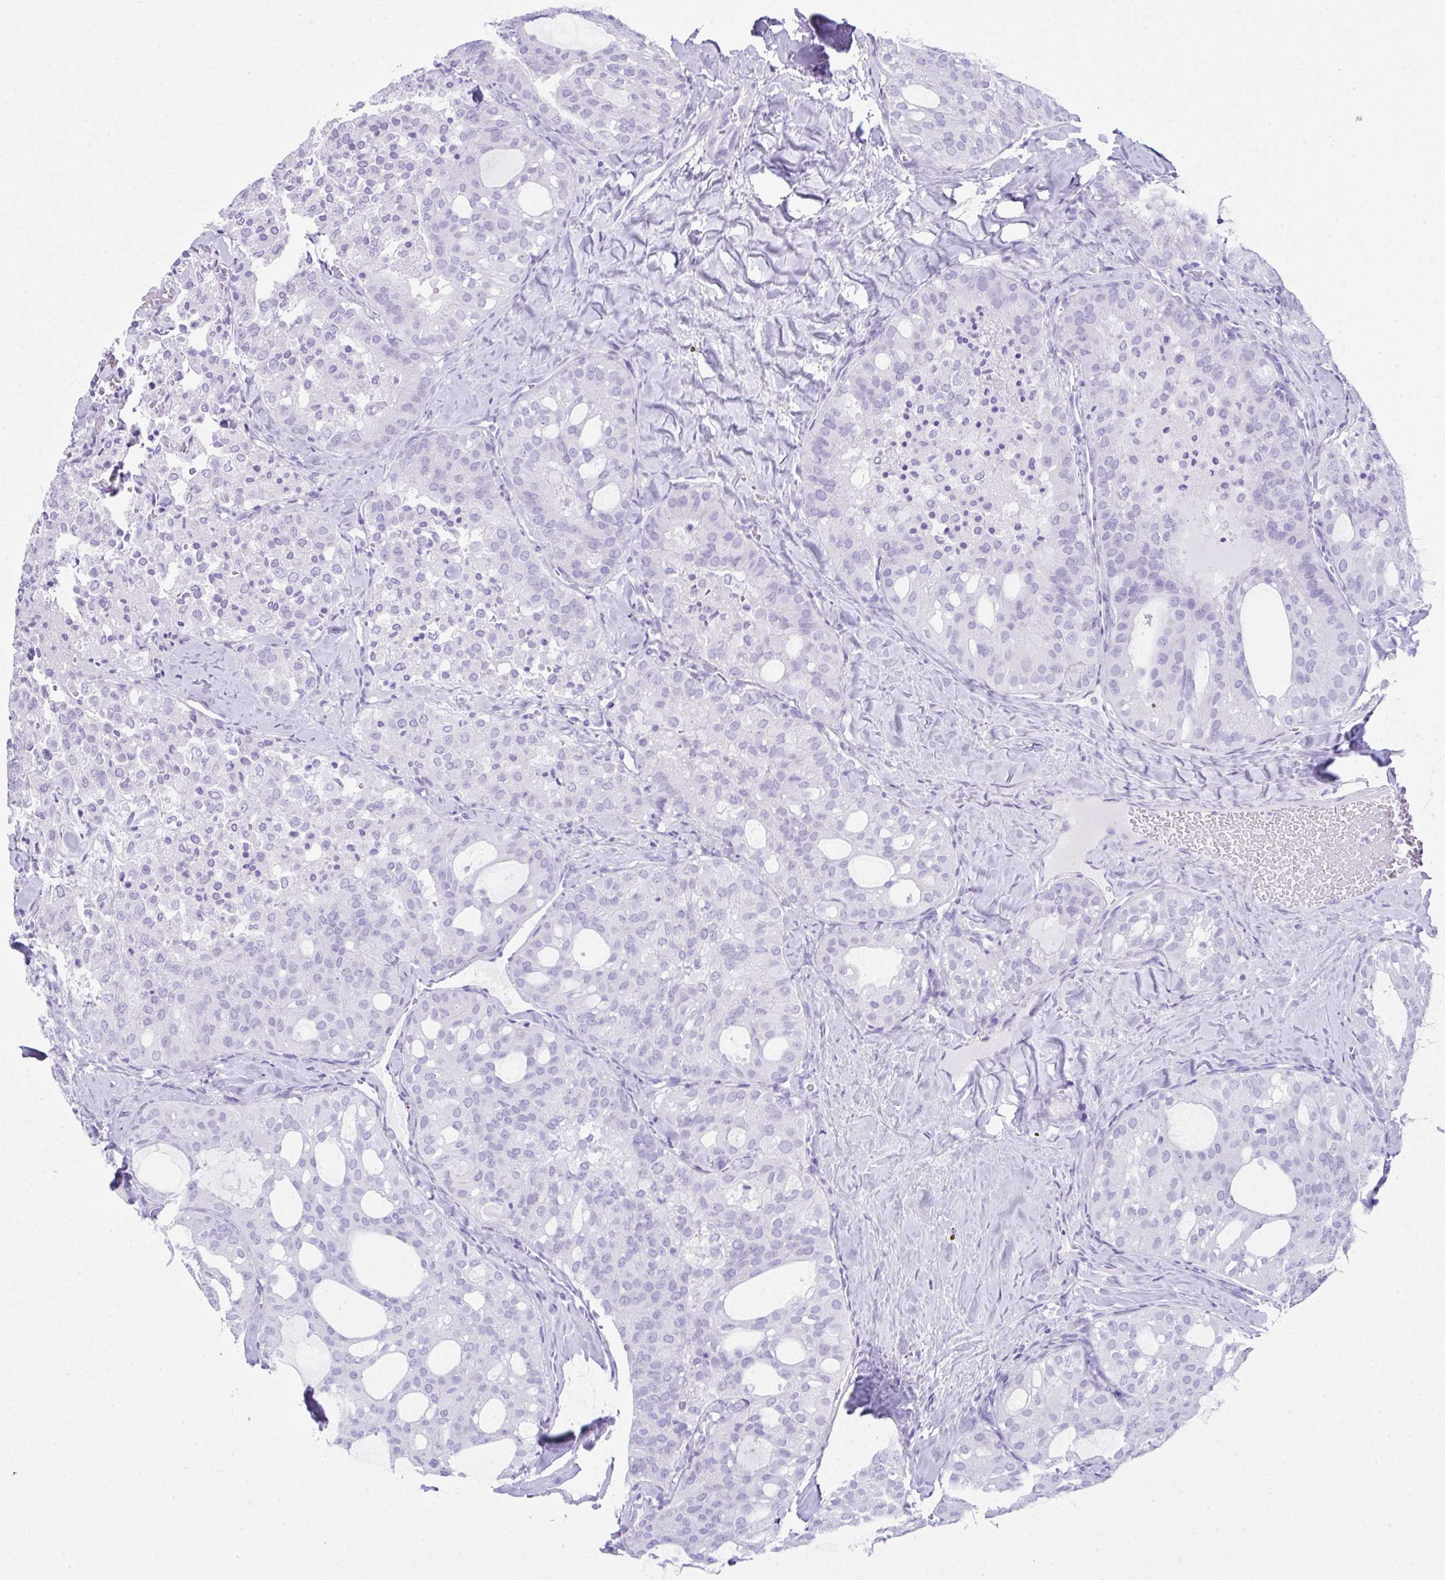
{"staining": {"intensity": "negative", "quantity": "none", "location": "none"}, "tissue": "thyroid cancer", "cell_type": "Tumor cells", "image_type": "cancer", "snomed": [{"axis": "morphology", "description": "Follicular adenoma carcinoma, NOS"}, {"axis": "topography", "description": "Thyroid gland"}], "caption": "Immunohistochemistry (IHC) photomicrograph of neoplastic tissue: follicular adenoma carcinoma (thyroid) stained with DAB demonstrates no significant protein expression in tumor cells.", "gene": "LGALS4", "patient": {"sex": "male", "age": 75}}